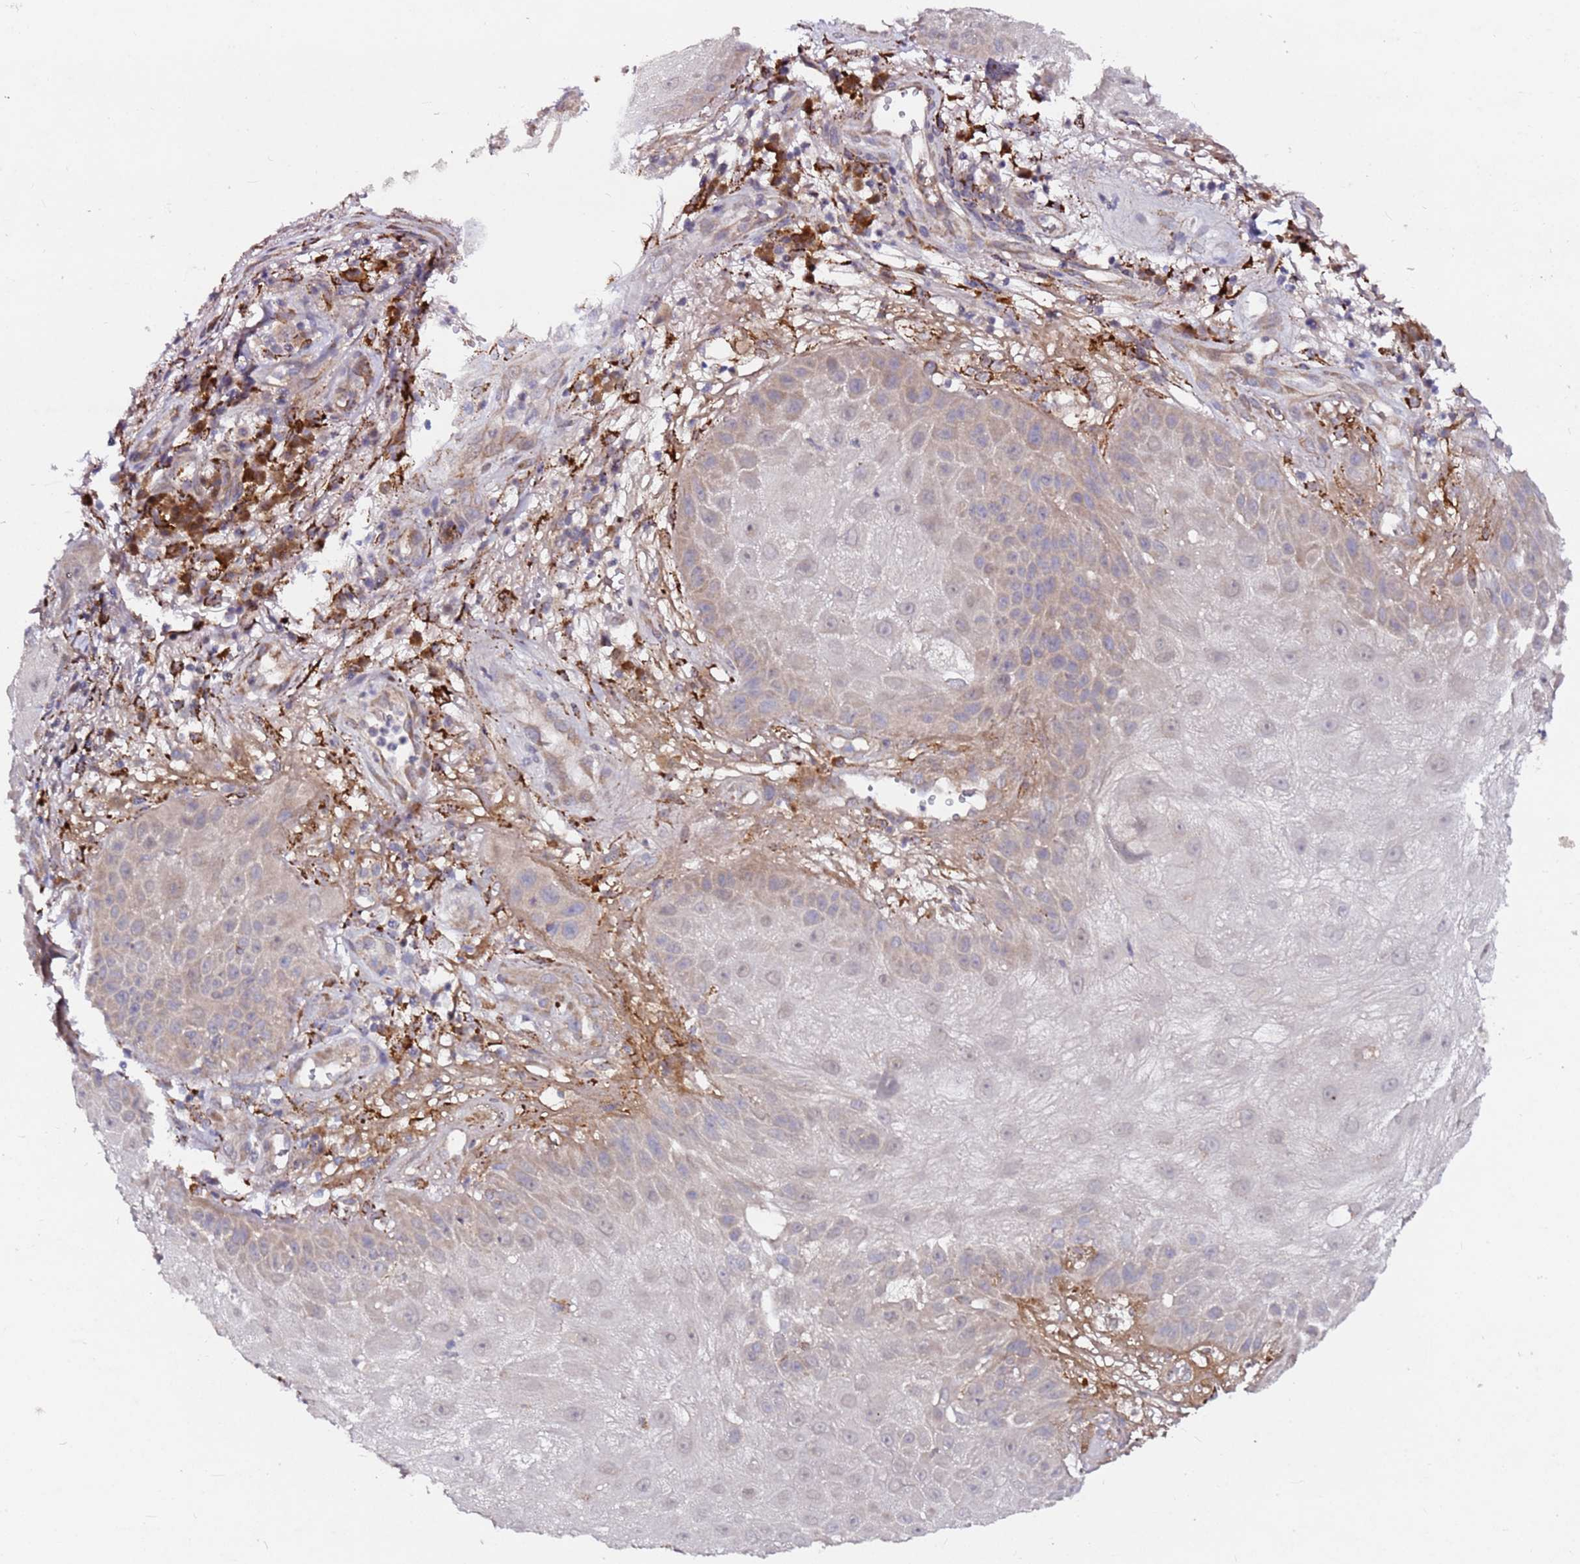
{"staining": {"intensity": "weak", "quantity": "<25%", "location": "cytoplasmic/membranous"}, "tissue": "skin cancer", "cell_type": "Tumor cells", "image_type": "cancer", "snomed": [{"axis": "morphology", "description": "Squamous cell carcinoma, NOS"}, {"axis": "topography", "description": "Skin"}], "caption": "The photomicrograph displays no staining of tumor cells in skin squamous cell carcinoma. Nuclei are stained in blue.", "gene": "ALG11", "patient": {"sex": "male", "age": 70}}